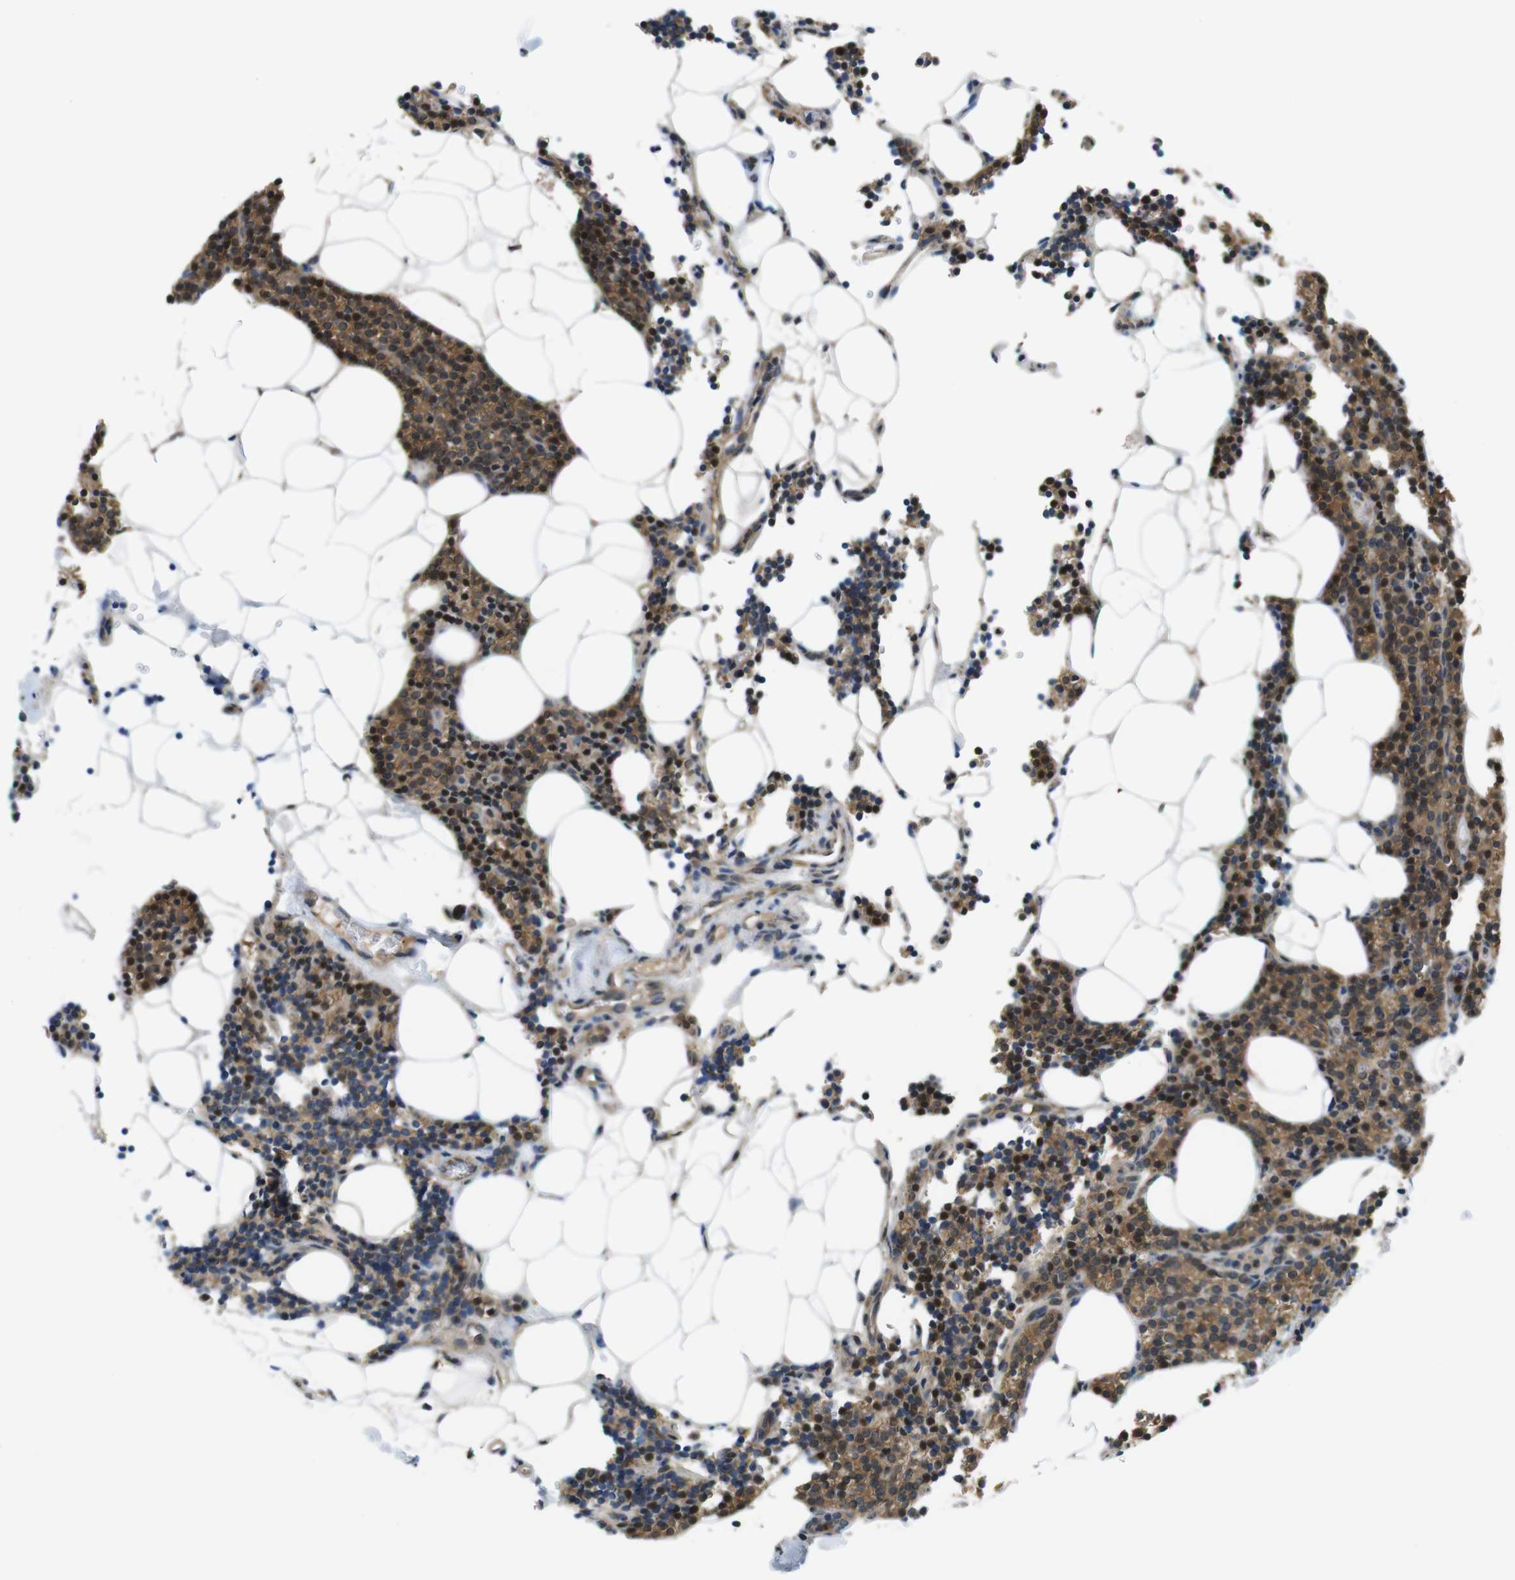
{"staining": {"intensity": "moderate", "quantity": ">75%", "location": "cytoplasmic/membranous"}, "tissue": "parathyroid gland", "cell_type": "Glandular cells", "image_type": "normal", "snomed": [{"axis": "morphology", "description": "Normal tissue, NOS"}, {"axis": "morphology", "description": "Adenoma, NOS"}, {"axis": "topography", "description": "Parathyroid gland"}], "caption": "IHC of benign human parathyroid gland displays medium levels of moderate cytoplasmic/membranous positivity in about >75% of glandular cells.", "gene": "ZDHHC3", "patient": {"sex": "female", "age": 70}}